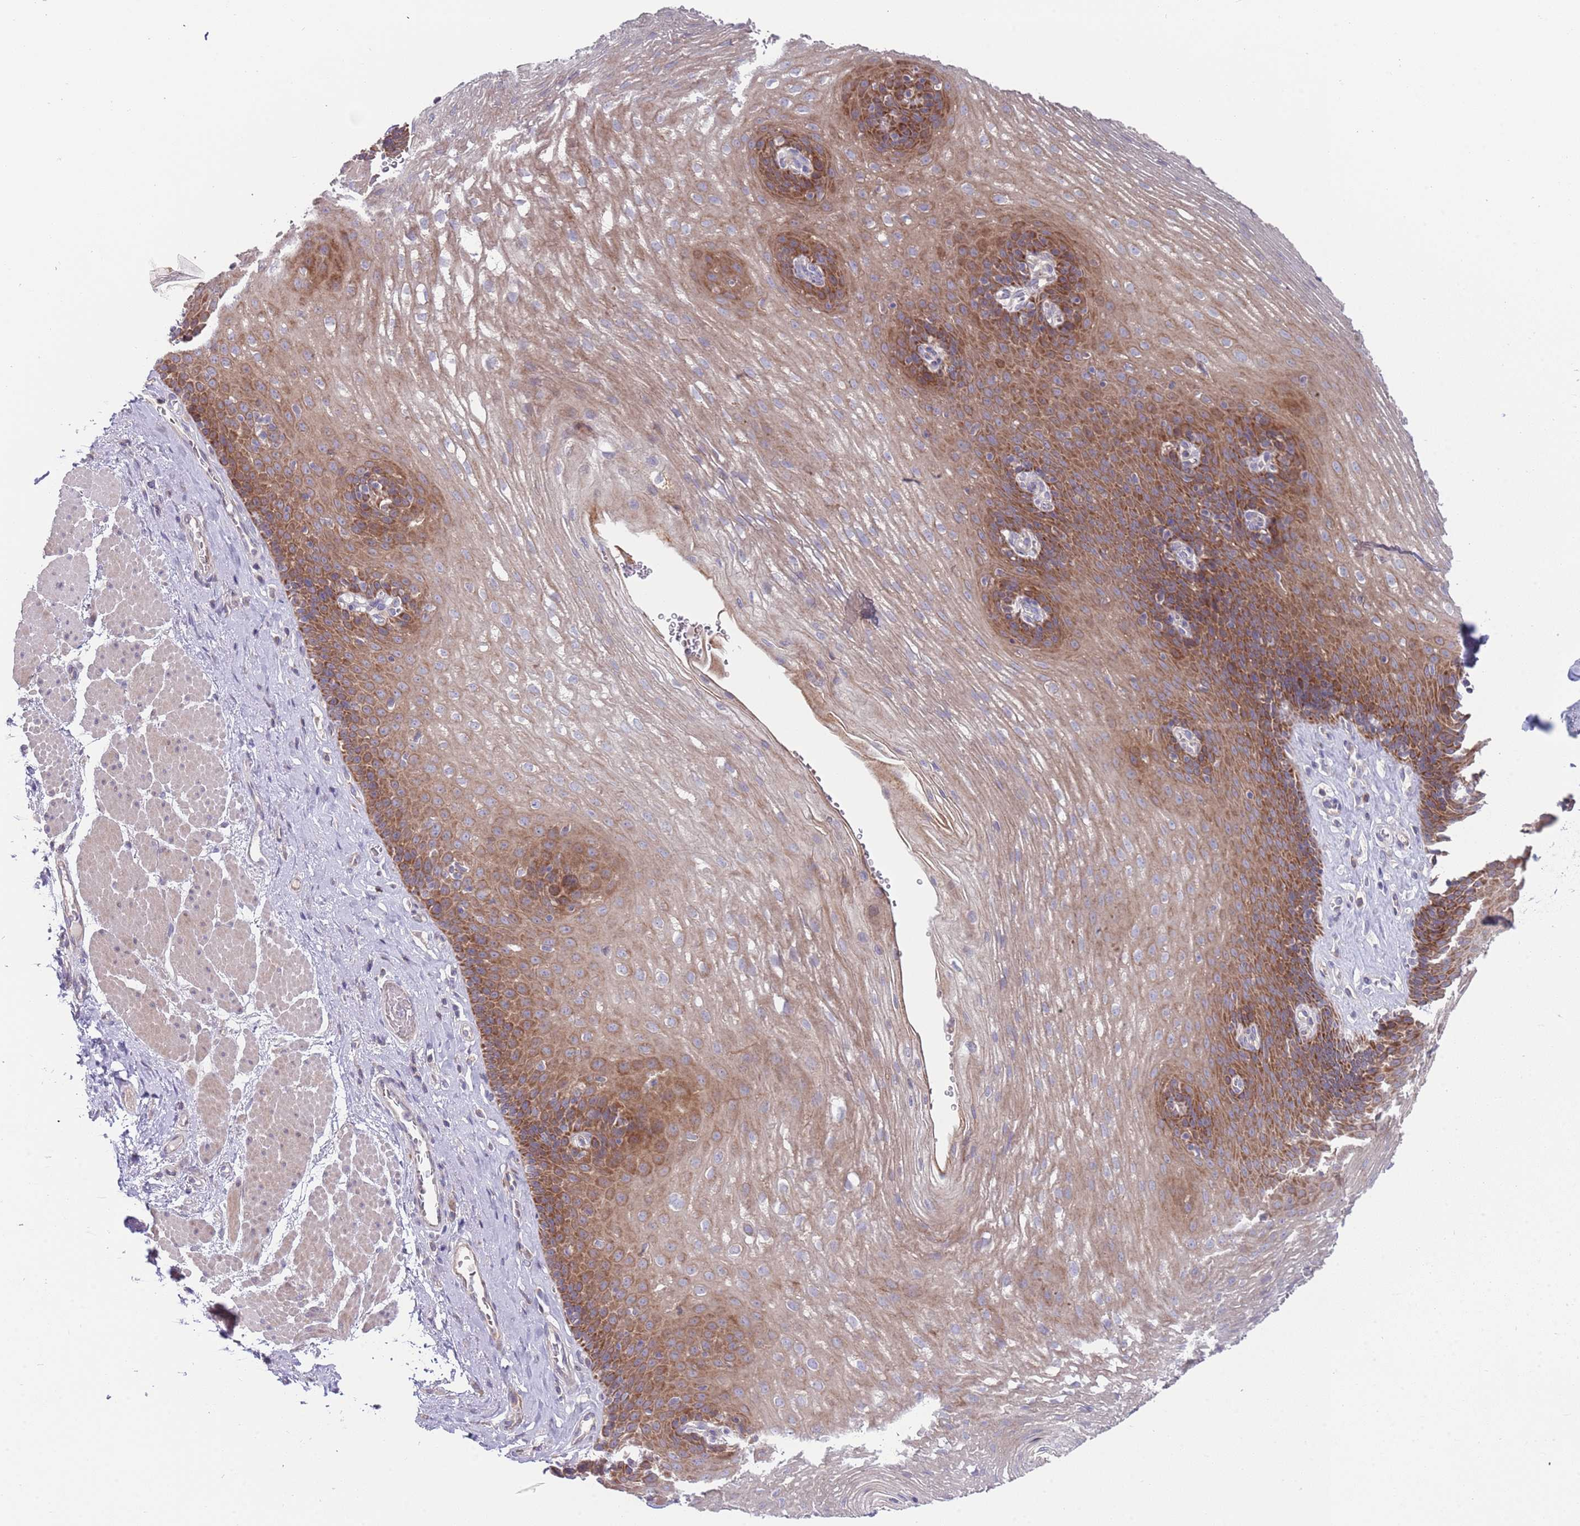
{"staining": {"intensity": "moderate", "quantity": "25%-75%", "location": "cytoplasmic/membranous"}, "tissue": "esophagus", "cell_type": "Squamous epithelial cells", "image_type": "normal", "snomed": [{"axis": "morphology", "description": "Normal tissue, NOS"}, {"axis": "topography", "description": "Esophagus"}], "caption": "IHC photomicrograph of unremarkable esophagus stained for a protein (brown), which exhibits medium levels of moderate cytoplasmic/membranous staining in approximately 25%-75% of squamous epithelial cells.", "gene": "ABCC10", "patient": {"sex": "female", "age": 66}}